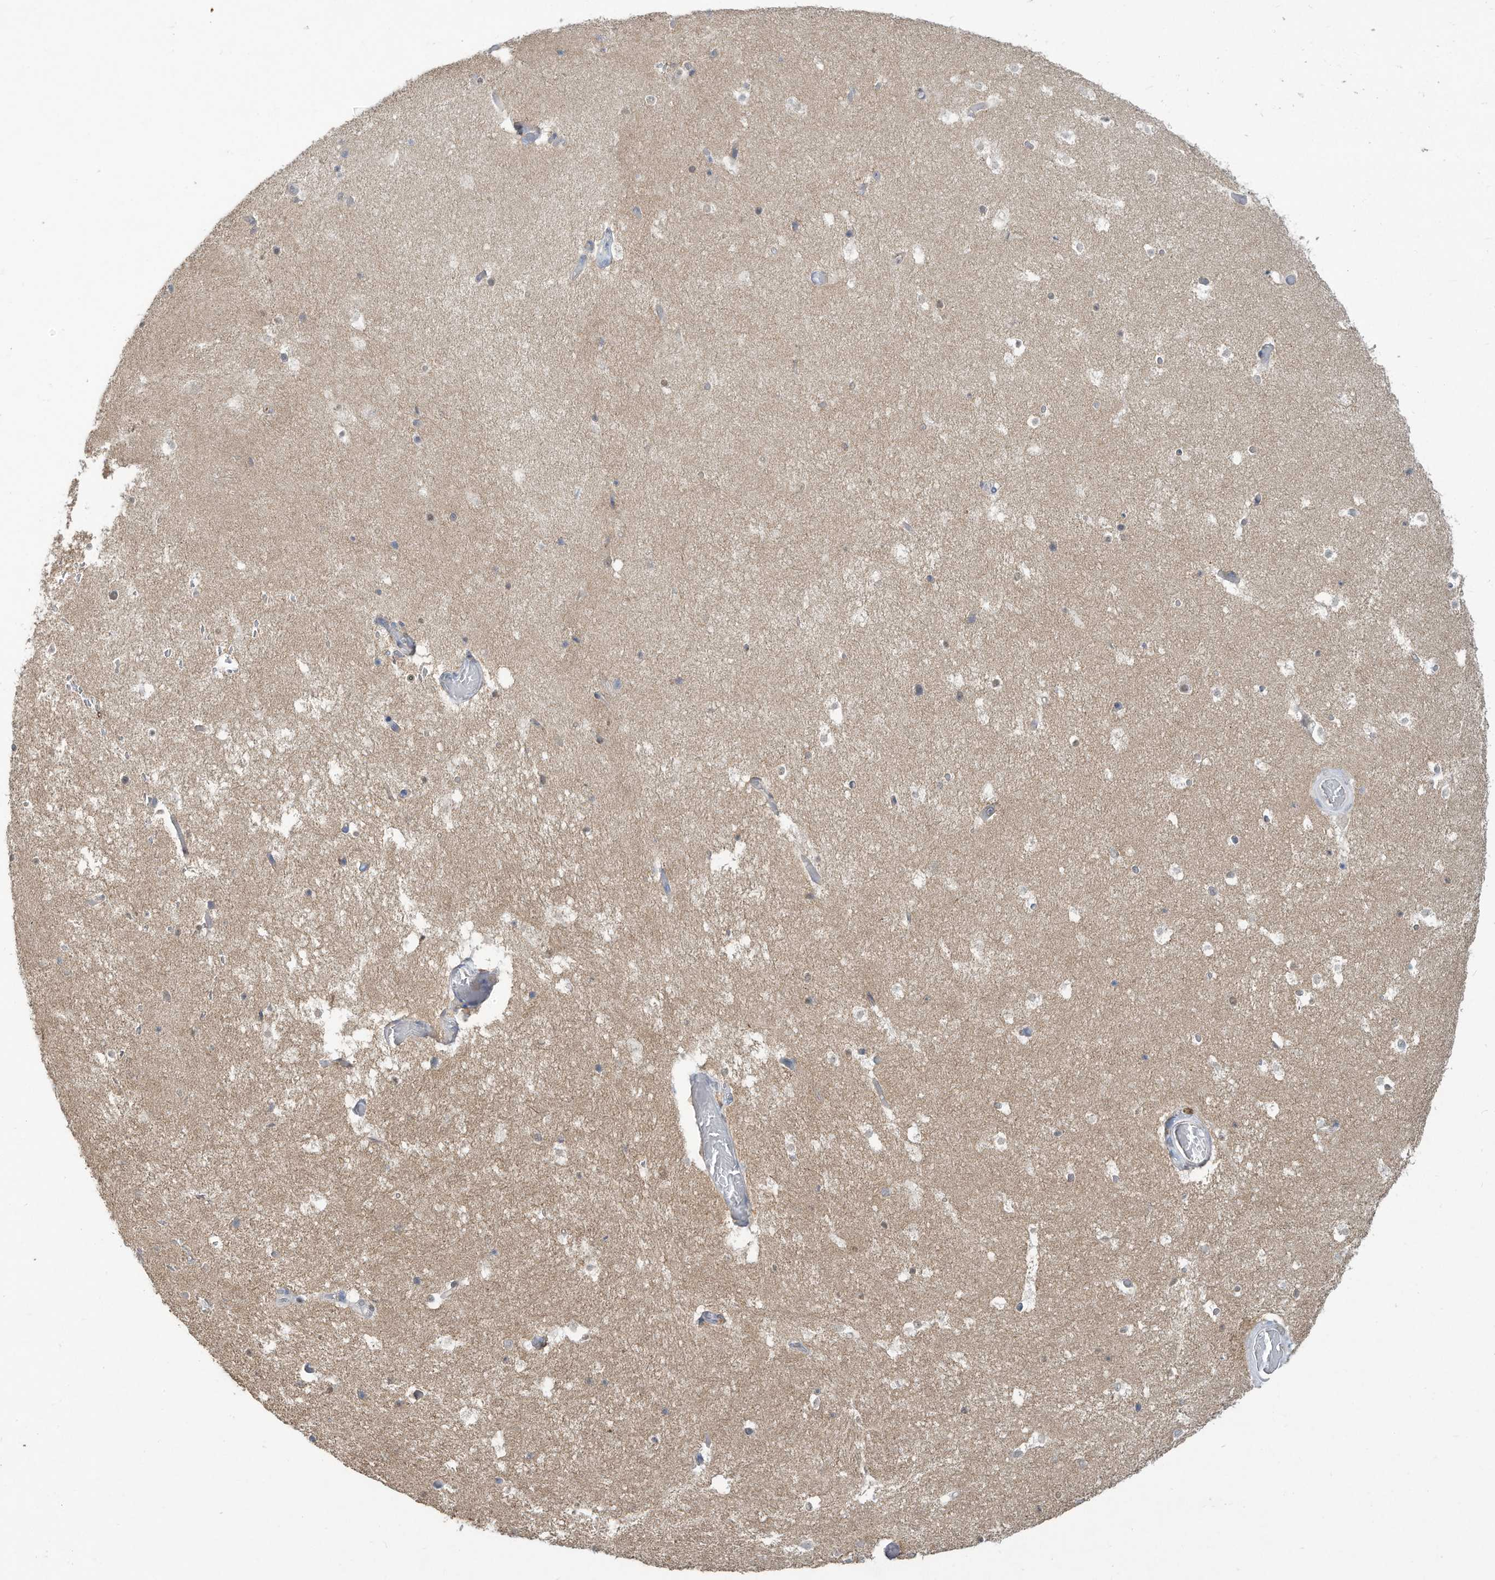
{"staining": {"intensity": "weak", "quantity": "<25%", "location": "cytoplasmic/membranous"}, "tissue": "hippocampus", "cell_type": "Glial cells", "image_type": "normal", "snomed": [{"axis": "morphology", "description": "Normal tissue, NOS"}, {"axis": "topography", "description": "Hippocampus"}], "caption": "Immunohistochemistry of benign human hippocampus shows no positivity in glial cells. (Immunohistochemistry, brightfield microscopy, high magnification).", "gene": "HAS3", "patient": {"sex": "female", "age": 52}}